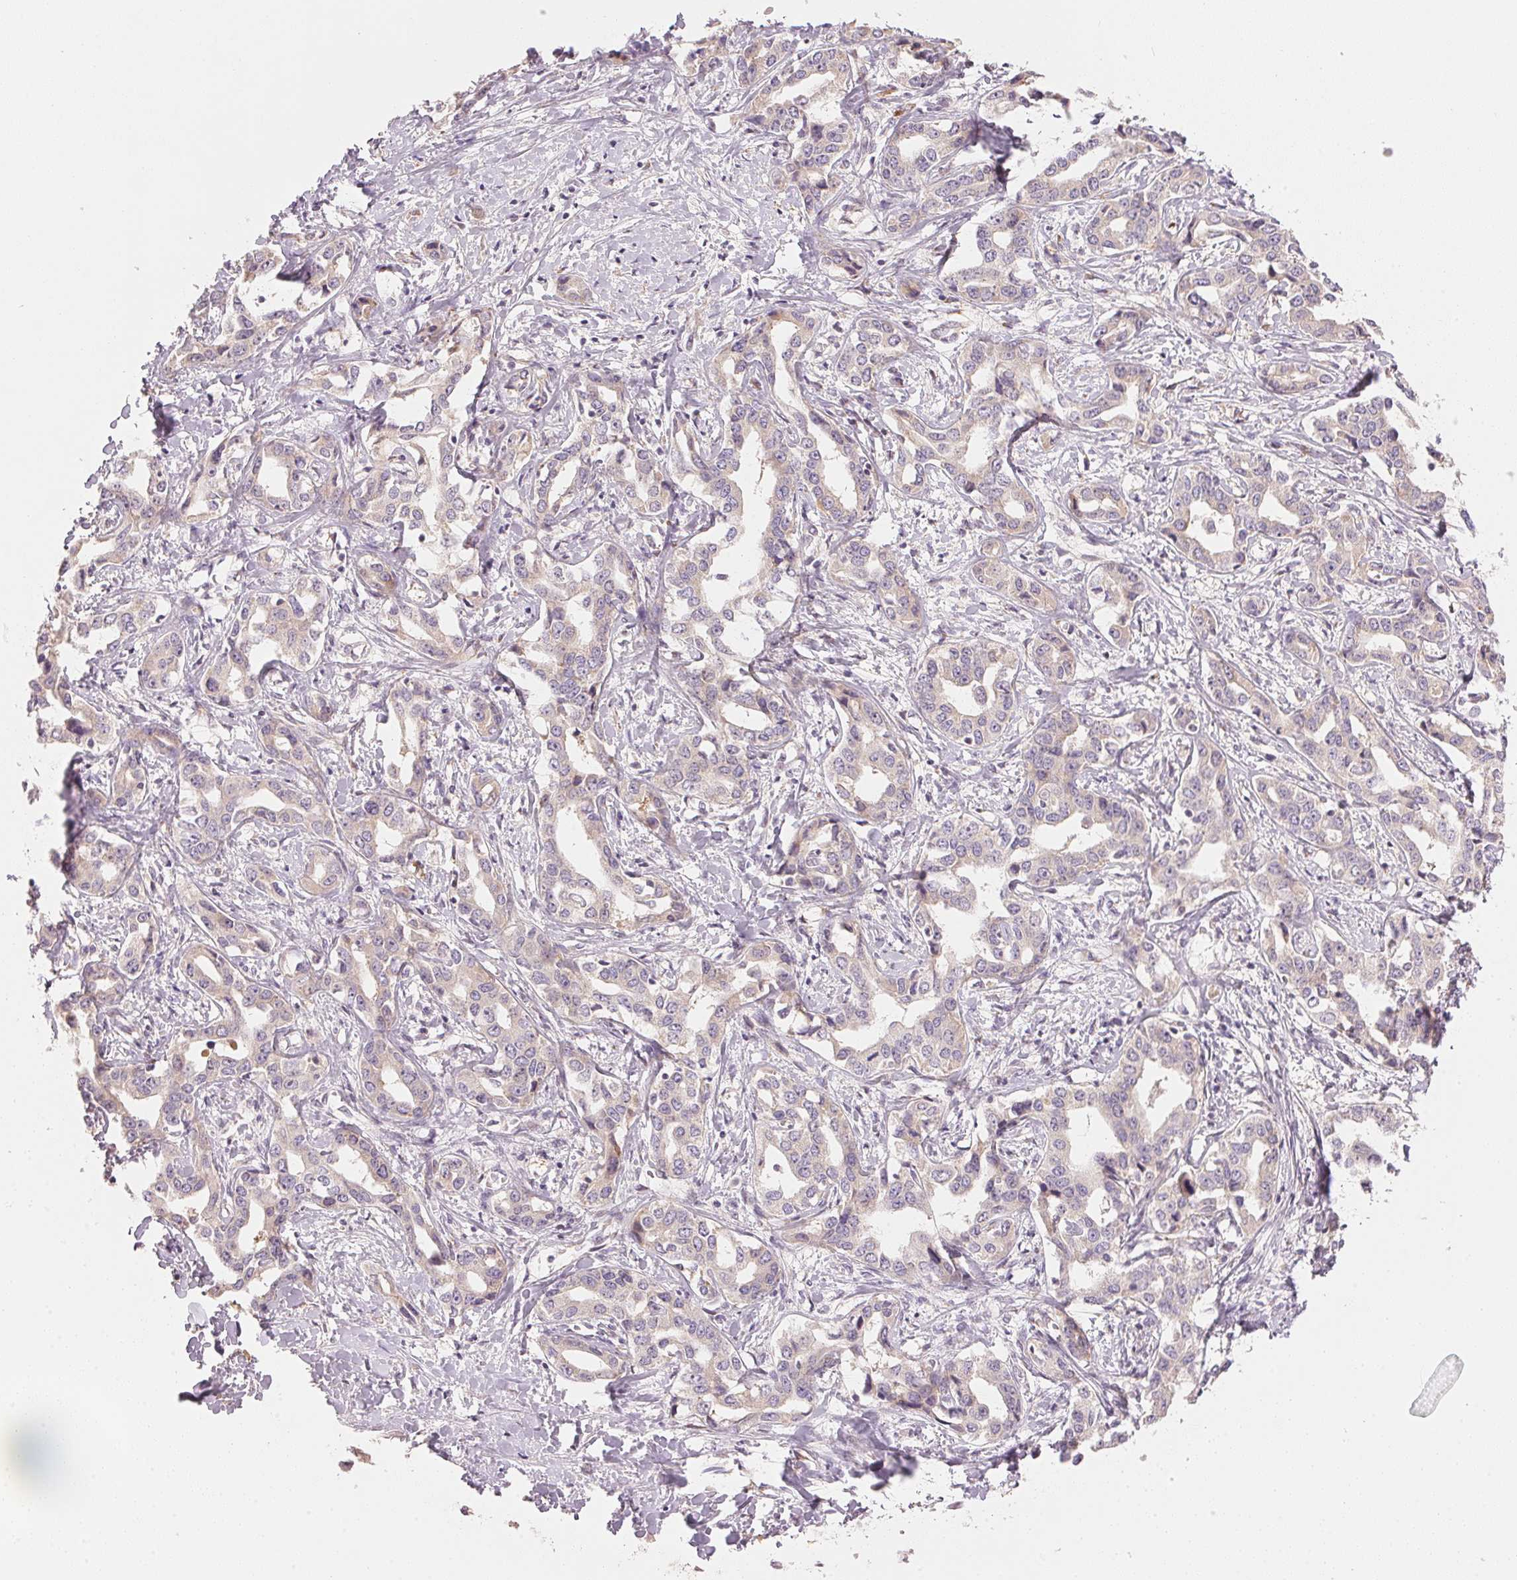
{"staining": {"intensity": "weak", "quantity": "<25%", "location": "cytoplasmic/membranous"}, "tissue": "liver cancer", "cell_type": "Tumor cells", "image_type": "cancer", "snomed": [{"axis": "morphology", "description": "Cholangiocarcinoma"}, {"axis": "topography", "description": "Liver"}], "caption": "The micrograph shows no significant positivity in tumor cells of liver cancer (cholangiocarcinoma). Brightfield microscopy of immunohistochemistry (IHC) stained with DAB (brown) and hematoxylin (blue), captured at high magnification.", "gene": "BLOC1S2", "patient": {"sex": "male", "age": 59}}